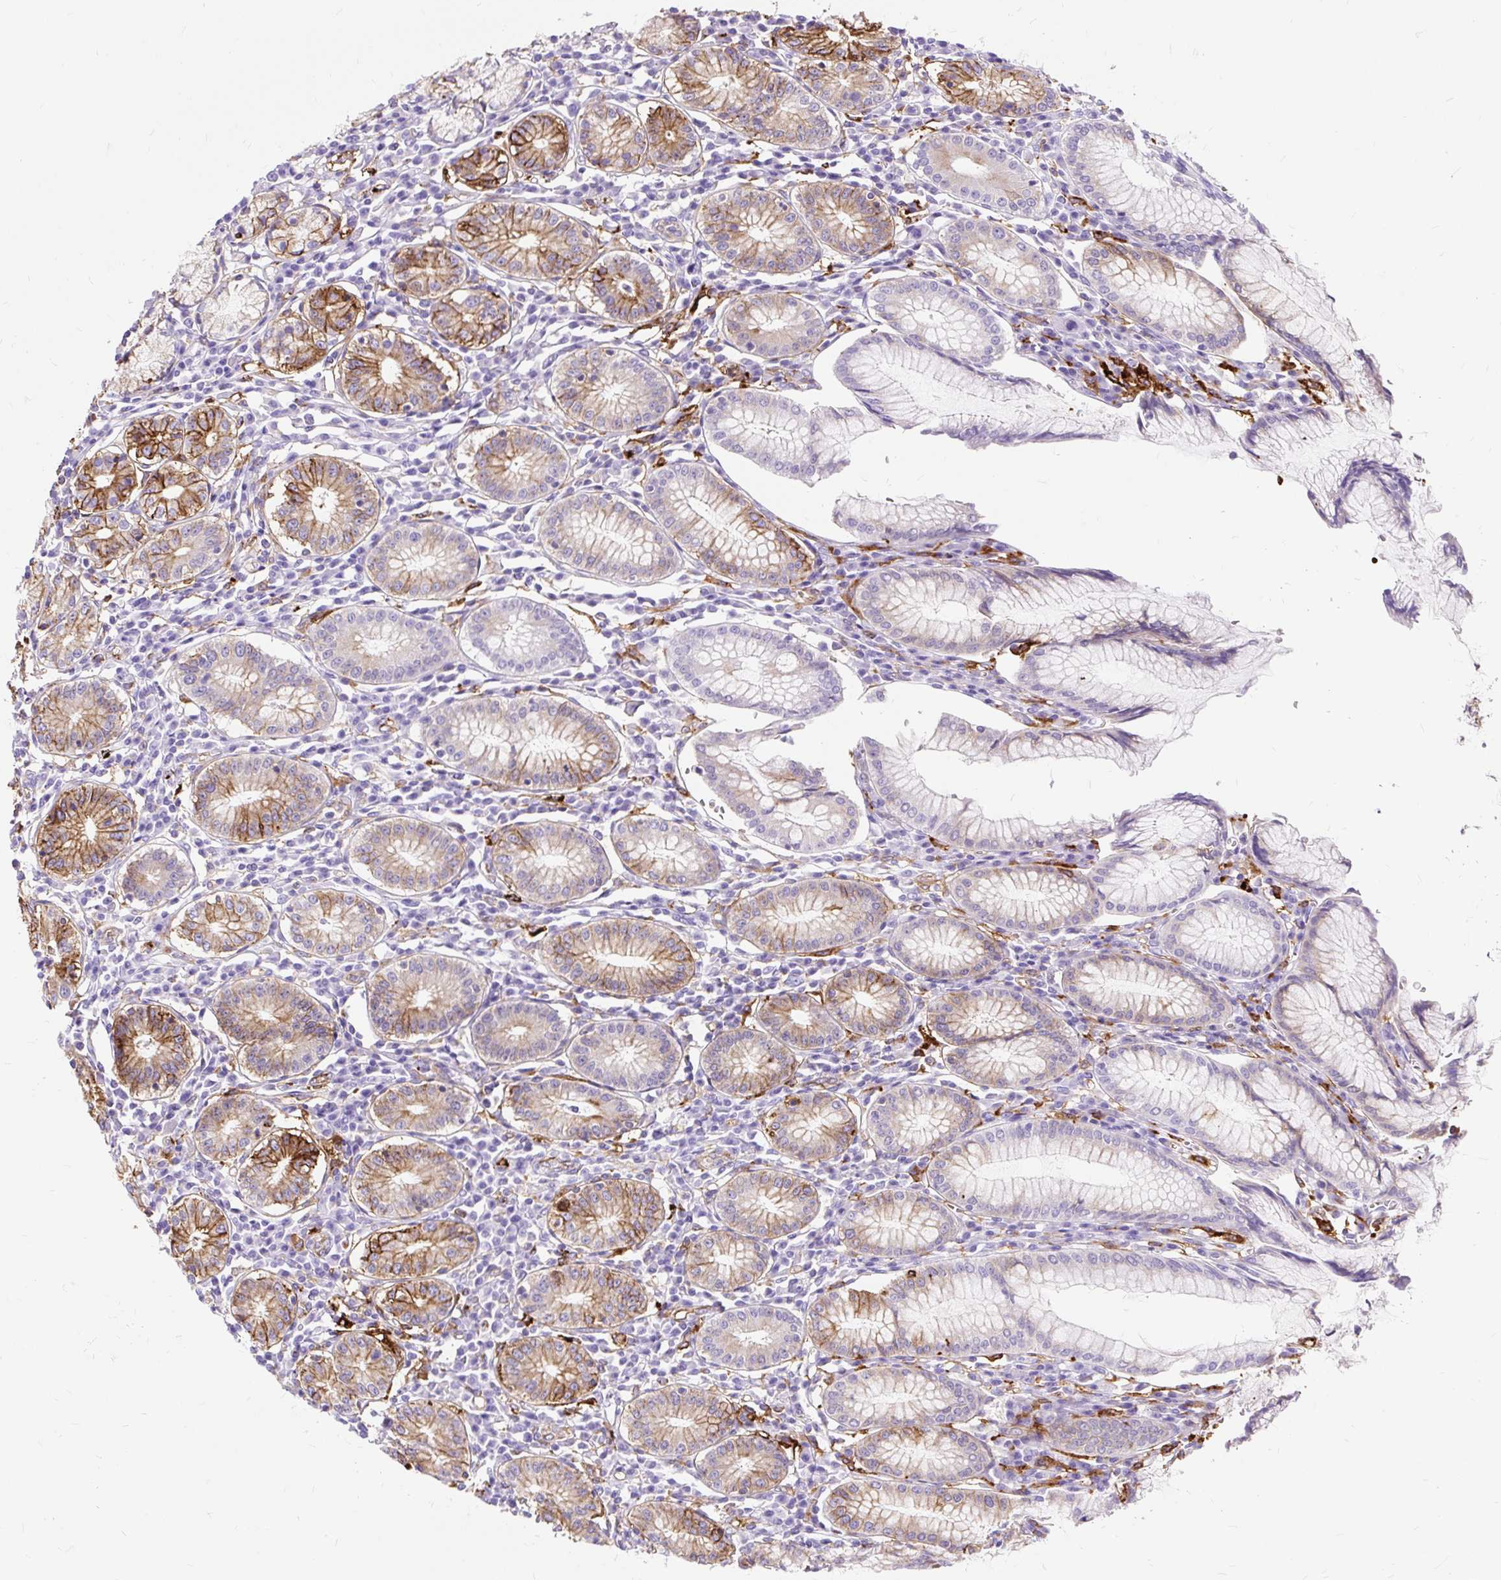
{"staining": {"intensity": "moderate", "quantity": "<25%", "location": "cytoplasmic/membranous"}, "tissue": "stomach", "cell_type": "Glandular cells", "image_type": "normal", "snomed": [{"axis": "morphology", "description": "Normal tissue, NOS"}, {"axis": "topography", "description": "Stomach"}], "caption": "Stomach stained with DAB (3,3'-diaminobenzidine) immunohistochemistry (IHC) exhibits low levels of moderate cytoplasmic/membranous expression in about <25% of glandular cells. (Stains: DAB (3,3'-diaminobenzidine) in brown, nuclei in blue, Microscopy: brightfield microscopy at high magnification).", "gene": "HLA", "patient": {"sex": "male", "age": 55}}